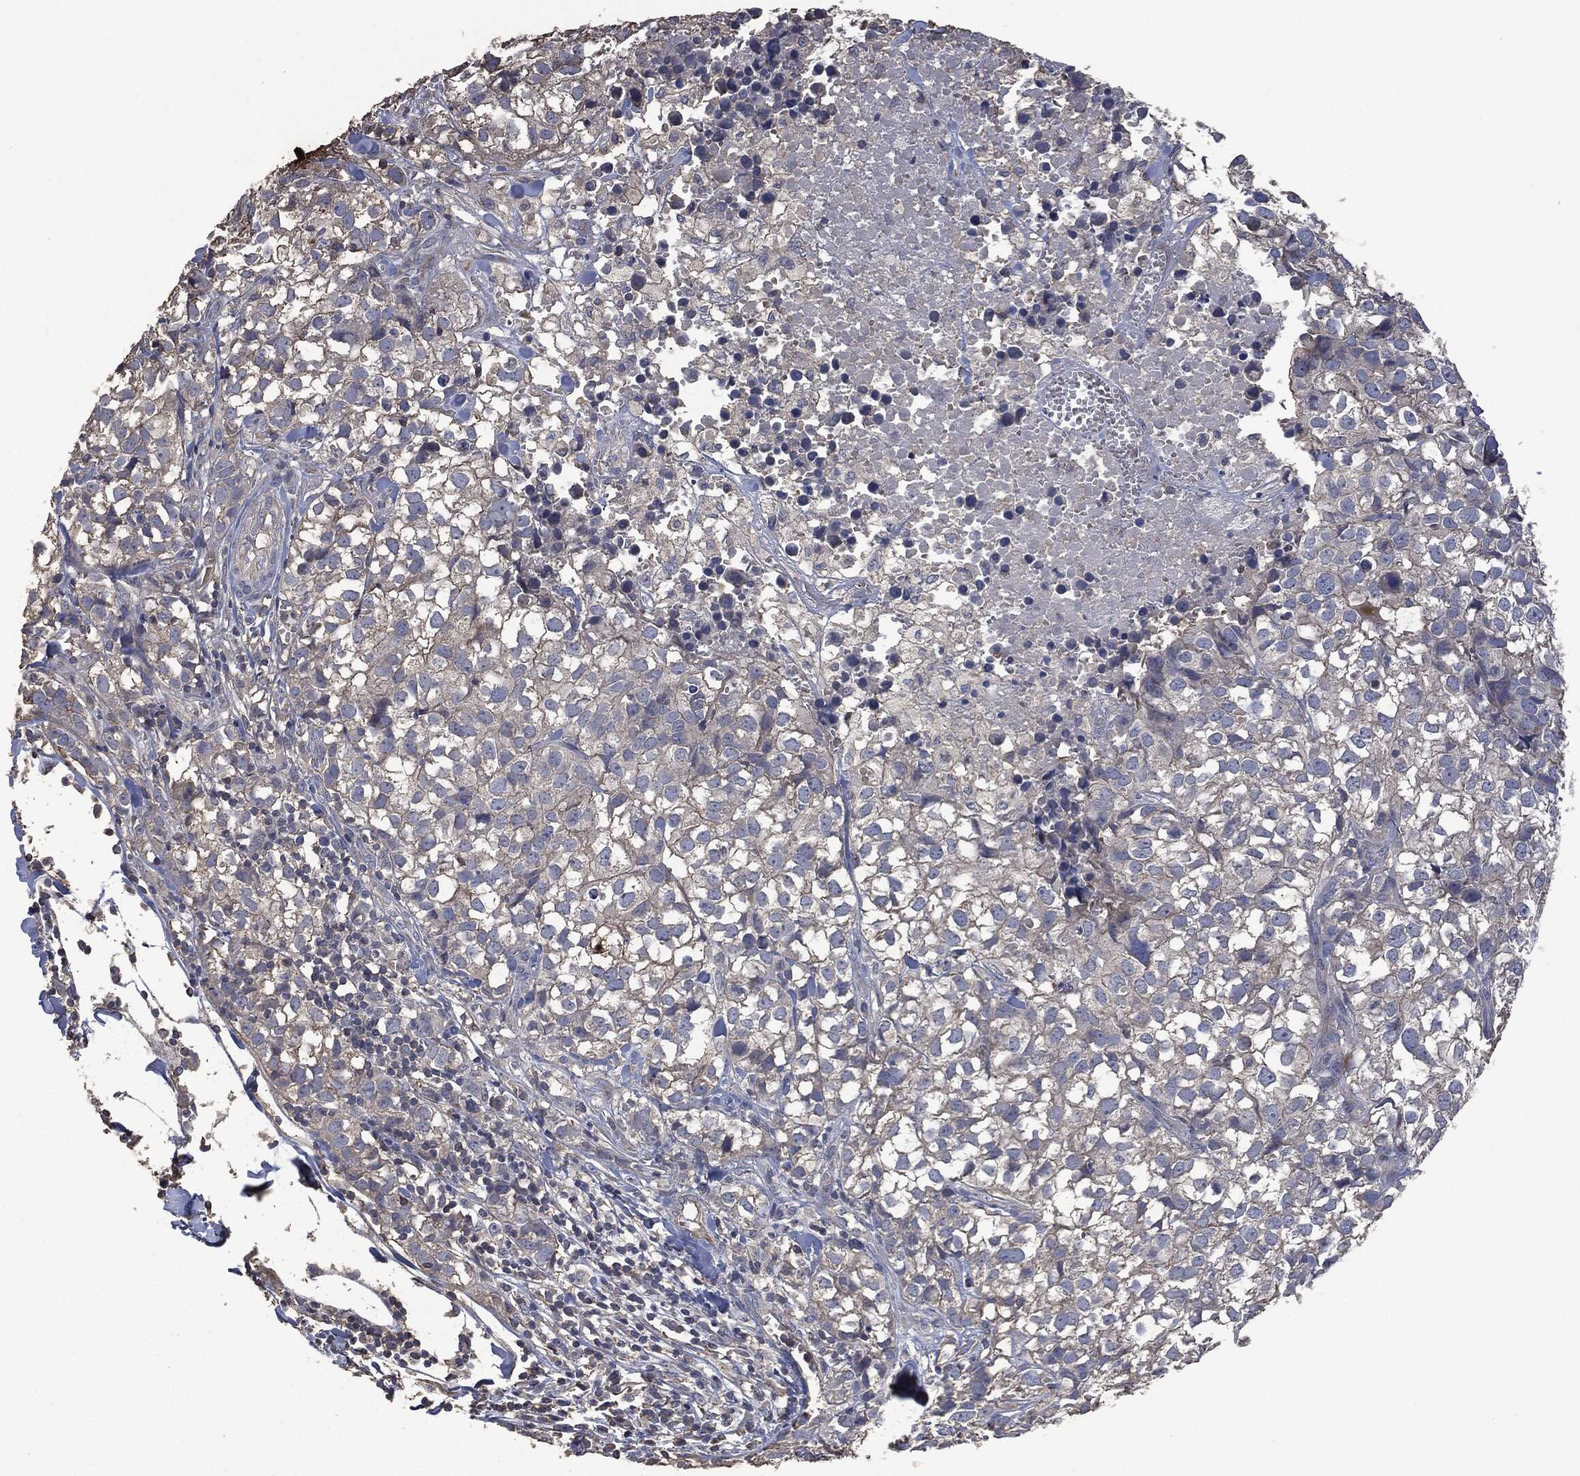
{"staining": {"intensity": "negative", "quantity": "none", "location": "none"}, "tissue": "breast cancer", "cell_type": "Tumor cells", "image_type": "cancer", "snomed": [{"axis": "morphology", "description": "Duct carcinoma"}, {"axis": "topography", "description": "Breast"}], "caption": "Breast cancer was stained to show a protein in brown. There is no significant expression in tumor cells.", "gene": "MSLN", "patient": {"sex": "female", "age": 30}}